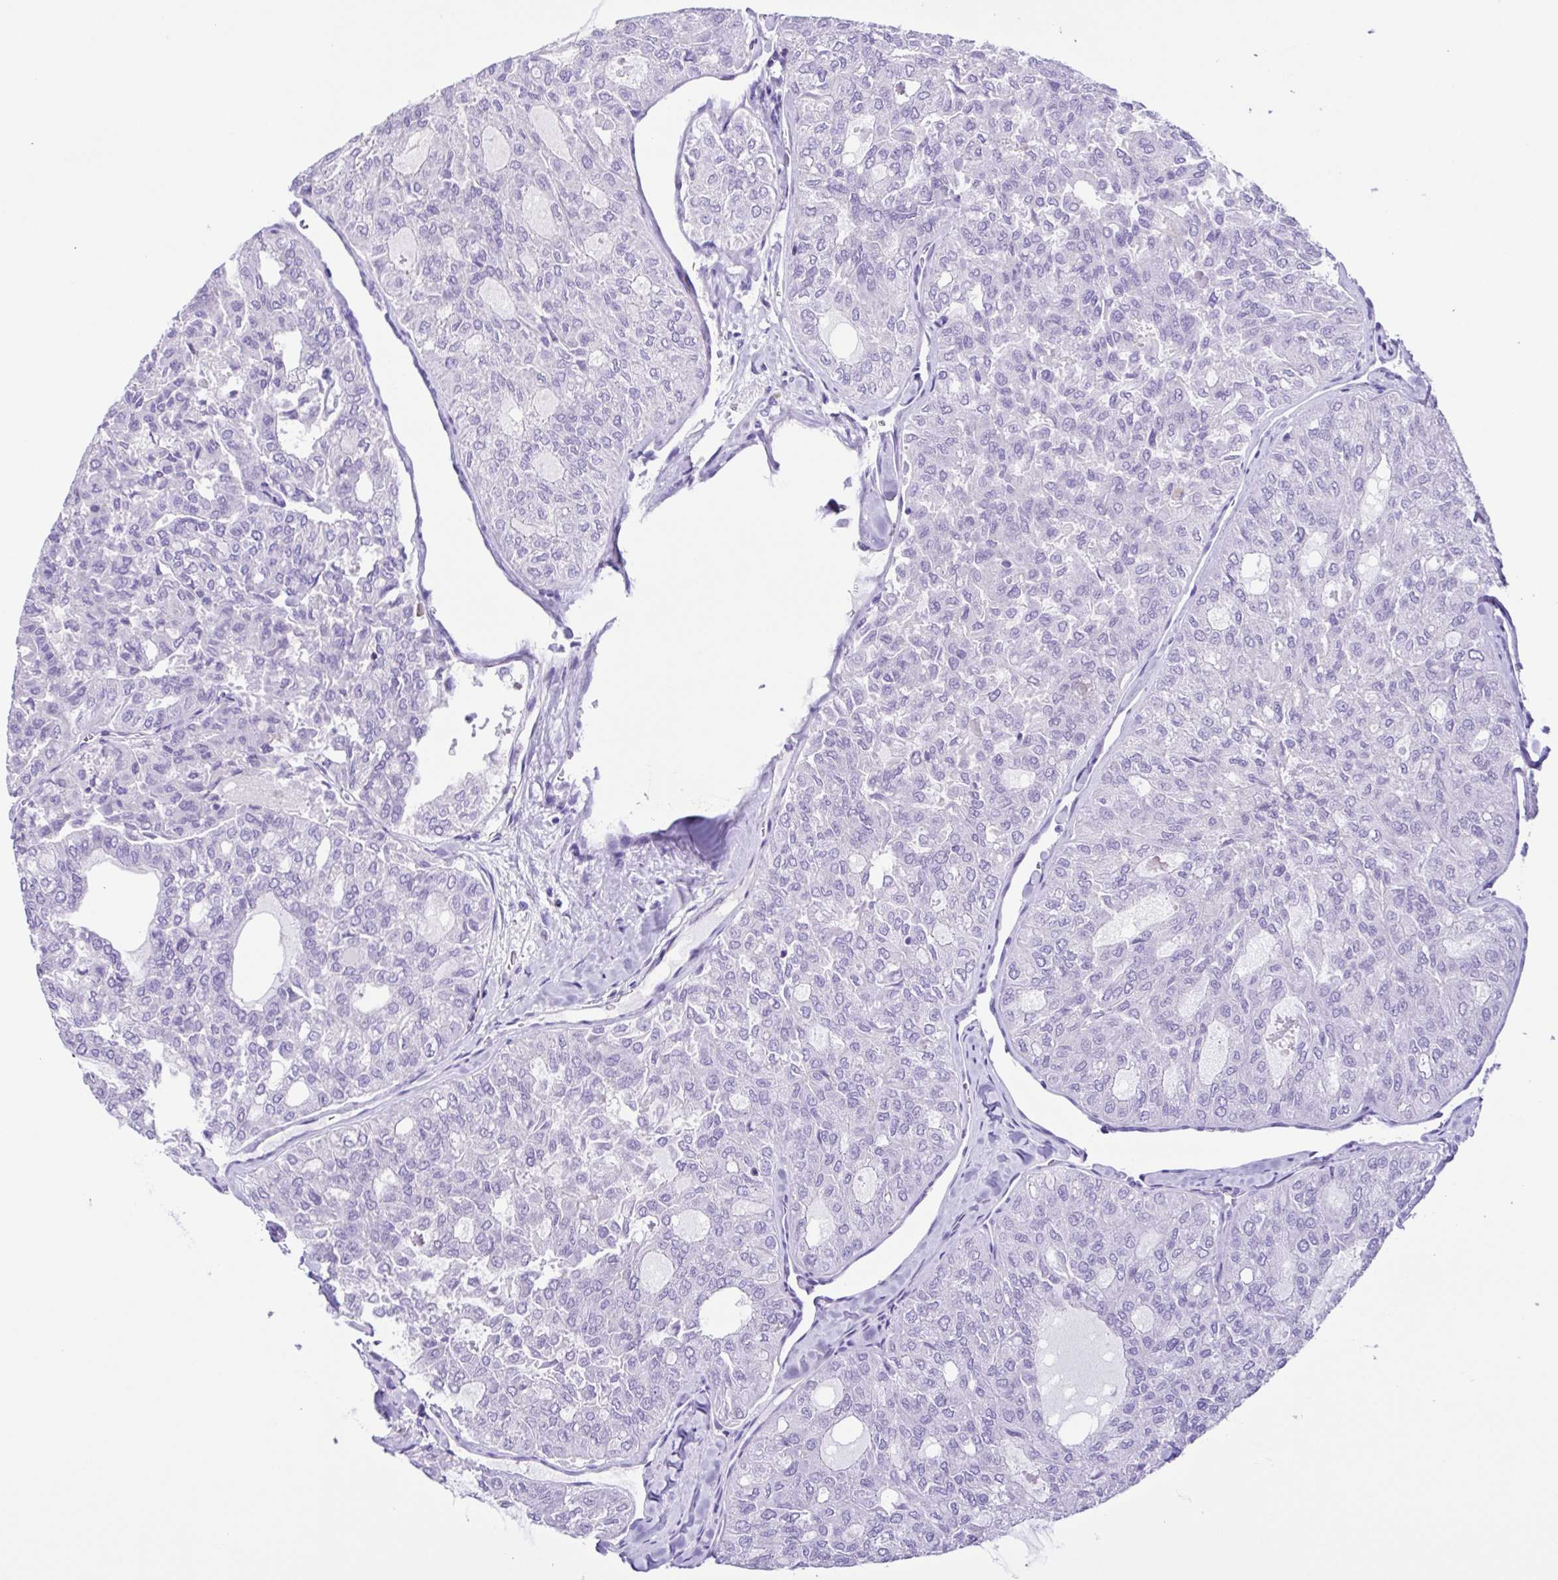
{"staining": {"intensity": "negative", "quantity": "none", "location": "none"}, "tissue": "thyroid cancer", "cell_type": "Tumor cells", "image_type": "cancer", "snomed": [{"axis": "morphology", "description": "Follicular adenoma carcinoma, NOS"}, {"axis": "topography", "description": "Thyroid gland"}], "caption": "Histopathology image shows no protein expression in tumor cells of follicular adenoma carcinoma (thyroid) tissue.", "gene": "ISM2", "patient": {"sex": "male", "age": 75}}